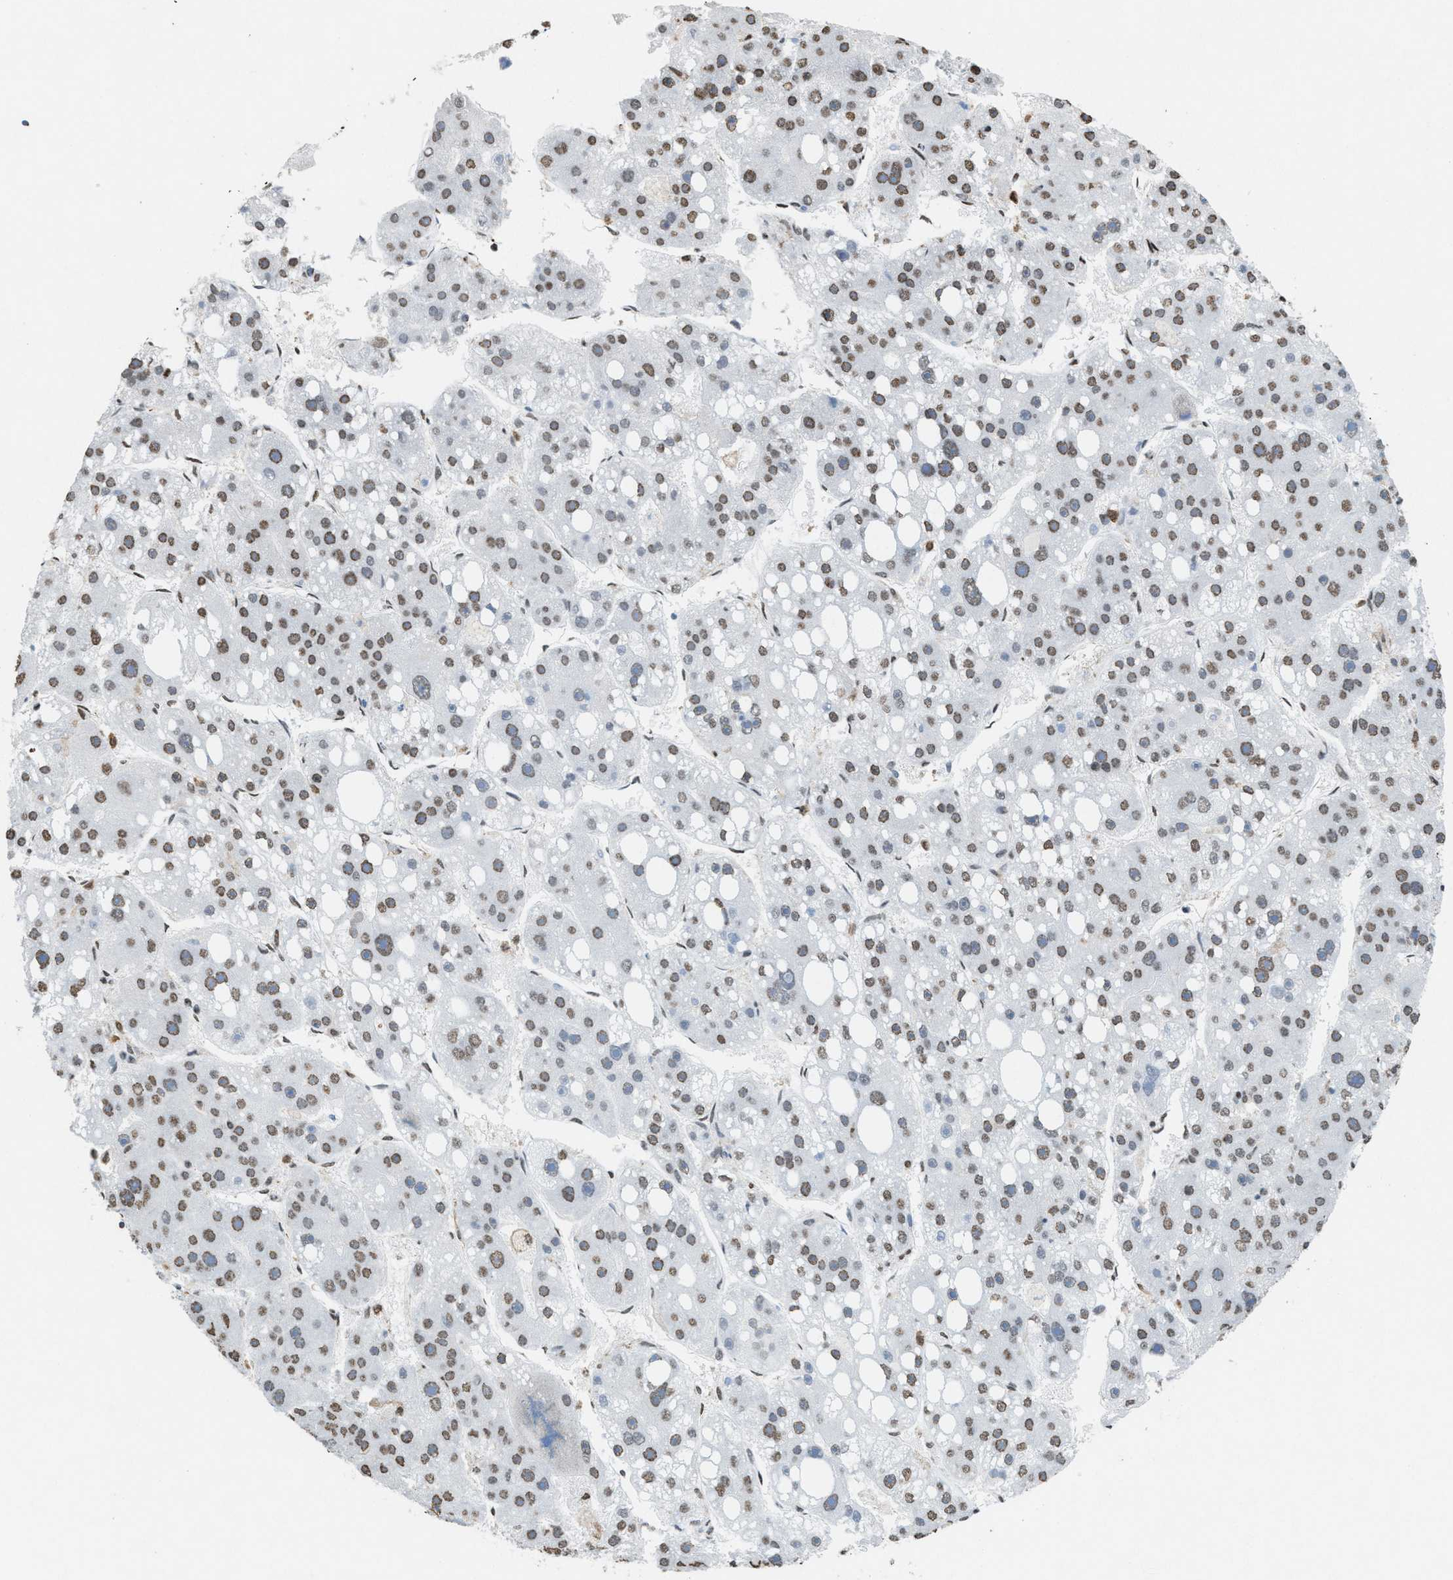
{"staining": {"intensity": "moderate", "quantity": "25%-75%", "location": "nuclear"}, "tissue": "liver cancer", "cell_type": "Tumor cells", "image_type": "cancer", "snomed": [{"axis": "morphology", "description": "Carcinoma, Hepatocellular, NOS"}, {"axis": "topography", "description": "Liver"}], "caption": "IHC of human liver cancer (hepatocellular carcinoma) exhibits medium levels of moderate nuclear expression in about 25%-75% of tumor cells.", "gene": "NUP88", "patient": {"sex": "female", "age": 61}}